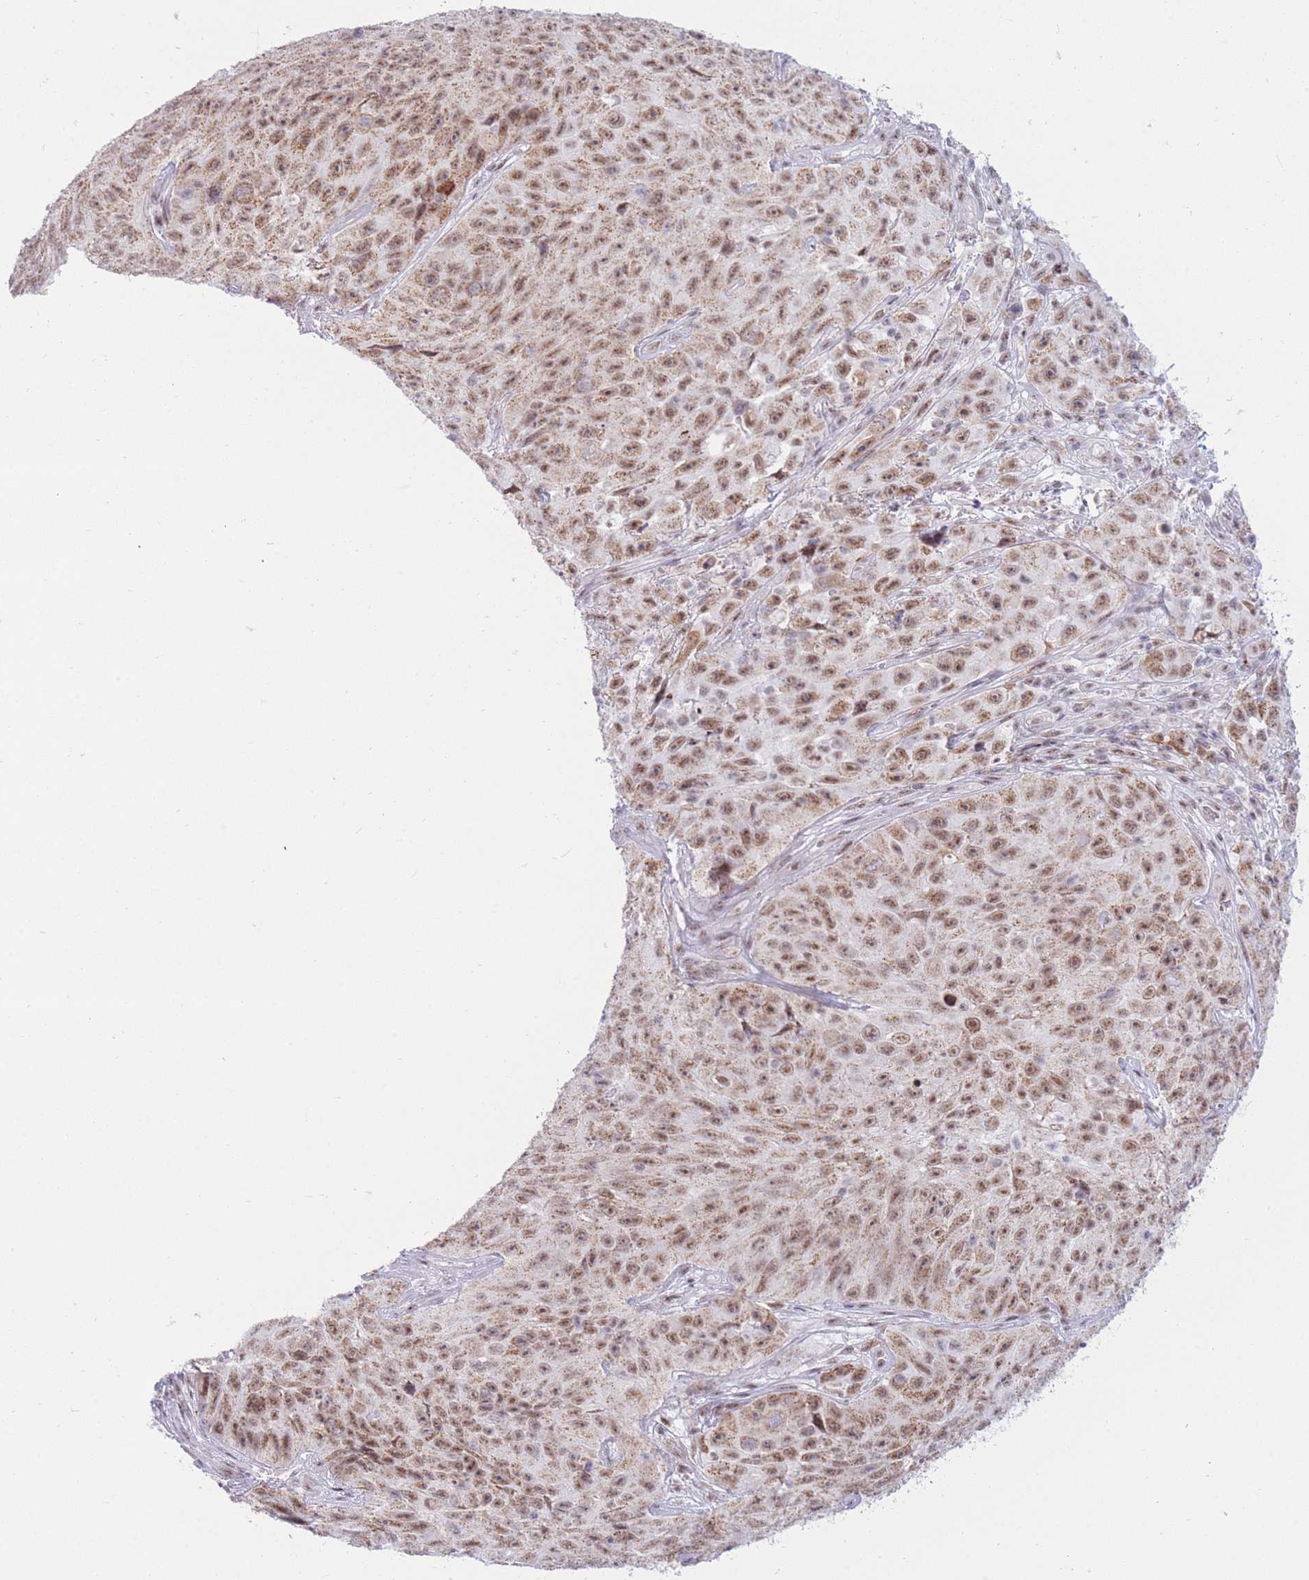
{"staining": {"intensity": "moderate", "quantity": ">75%", "location": "cytoplasmic/membranous,nuclear"}, "tissue": "skin cancer", "cell_type": "Tumor cells", "image_type": "cancer", "snomed": [{"axis": "morphology", "description": "Squamous cell carcinoma, NOS"}, {"axis": "topography", "description": "Skin"}], "caption": "A medium amount of moderate cytoplasmic/membranous and nuclear positivity is appreciated in approximately >75% of tumor cells in skin cancer tissue.", "gene": "CYP2B6", "patient": {"sex": "female", "age": 87}}